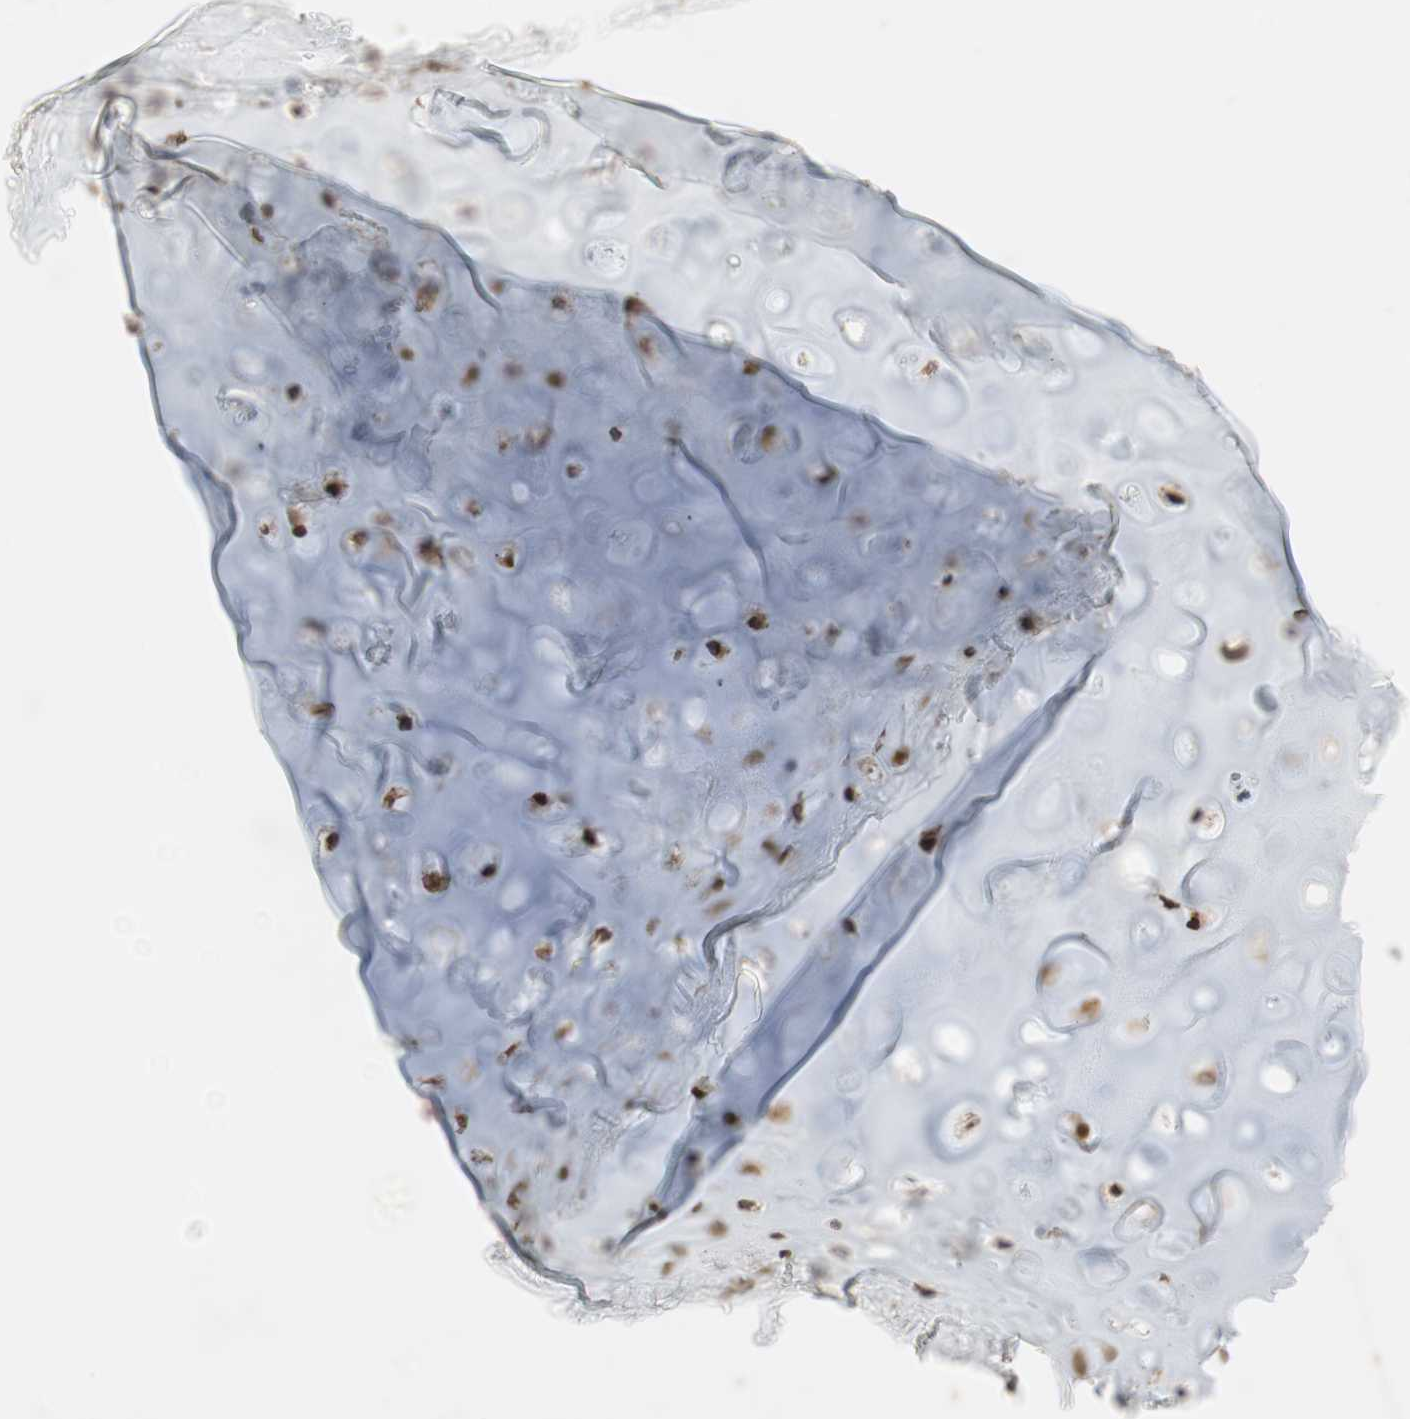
{"staining": {"intensity": "moderate", "quantity": ">75%", "location": "cytoplasmic/membranous,nuclear"}, "tissue": "adipose tissue", "cell_type": "Adipocytes", "image_type": "normal", "snomed": [{"axis": "morphology", "description": "Normal tissue, NOS"}, {"axis": "topography", "description": "Cartilage tissue"}, {"axis": "topography", "description": "Bronchus"}], "caption": "Protein analysis of benign adipose tissue demonstrates moderate cytoplasmic/membranous,nuclear expression in approximately >75% of adipocytes.", "gene": "NUP62", "patient": {"sex": "female", "age": 73}}